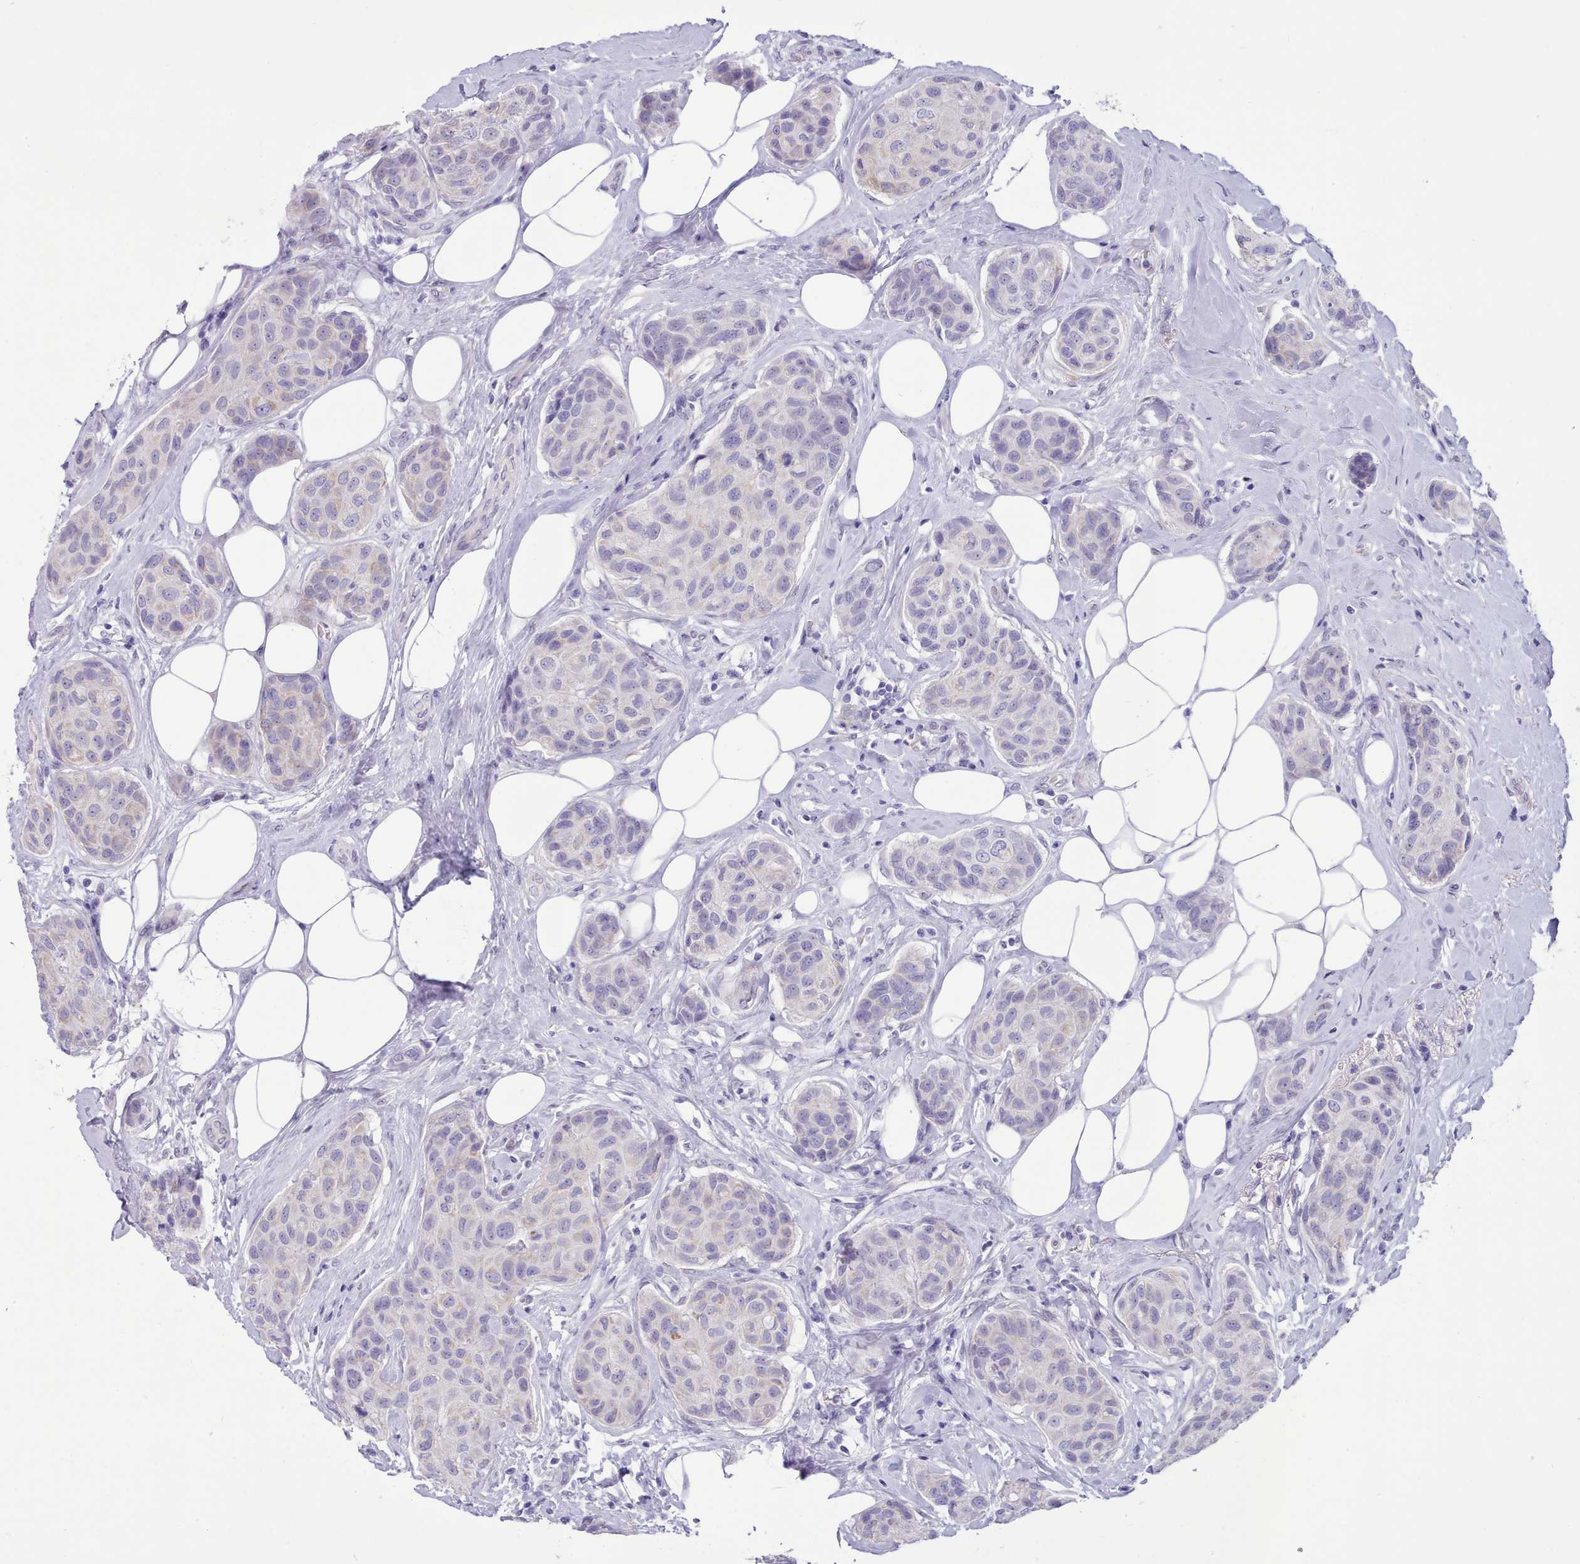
{"staining": {"intensity": "negative", "quantity": "none", "location": "none"}, "tissue": "breast cancer", "cell_type": "Tumor cells", "image_type": "cancer", "snomed": [{"axis": "morphology", "description": "Duct carcinoma"}, {"axis": "topography", "description": "Breast"}, {"axis": "topography", "description": "Lymph node"}], "caption": "The micrograph shows no staining of tumor cells in breast cancer (invasive ductal carcinoma).", "gene": "TMEM253", "patient": {"sex": "female", "age": 80}}